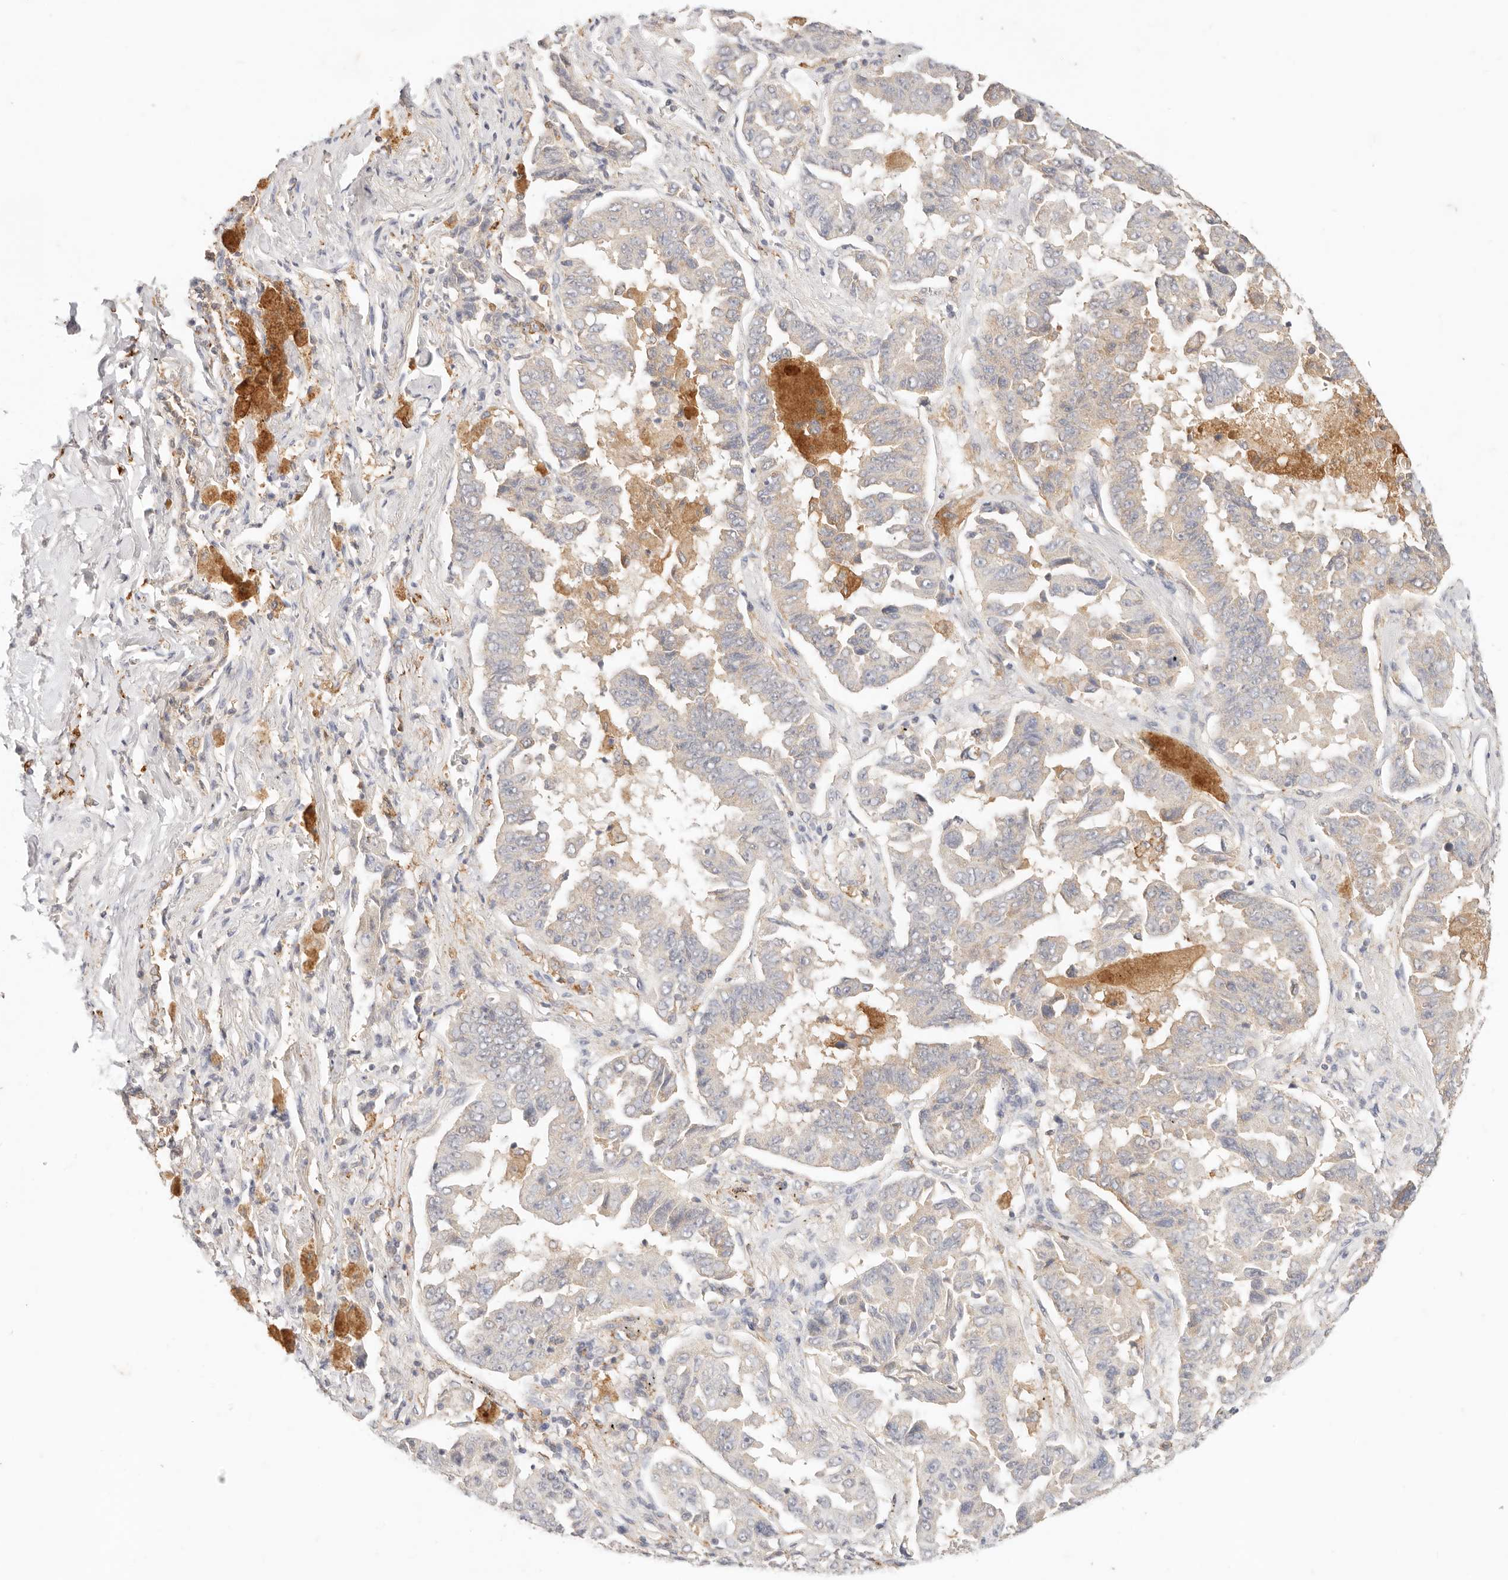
{"staining": {"intensity": "weak", "quantity": "25%-75%", "location": "cytoplasmic/membranous"}, "tissue": "lung cancer", "cell_type": "Tumor cells", "image_type": "cancer", "snomed": [{"axis": "morphology", "description": "Adenocarcinoma, NOS"}, {"axis": "topography", "description": "Lung"}], "caption": "Adenocarcinoma (lung) stained with immunohistochemistry (IHC) exhibits weak cytoplasmic/membranous expression in about 25%-75% of tumor cells. The protein of interest is stained brown, and the nuclei are stained in blue (DAB (3,3'-diaminobenzidine) IHC with brightfield microscopy, high magnification).", "gene": "HK2", "patient": {"sex": "female", "age": 51}}